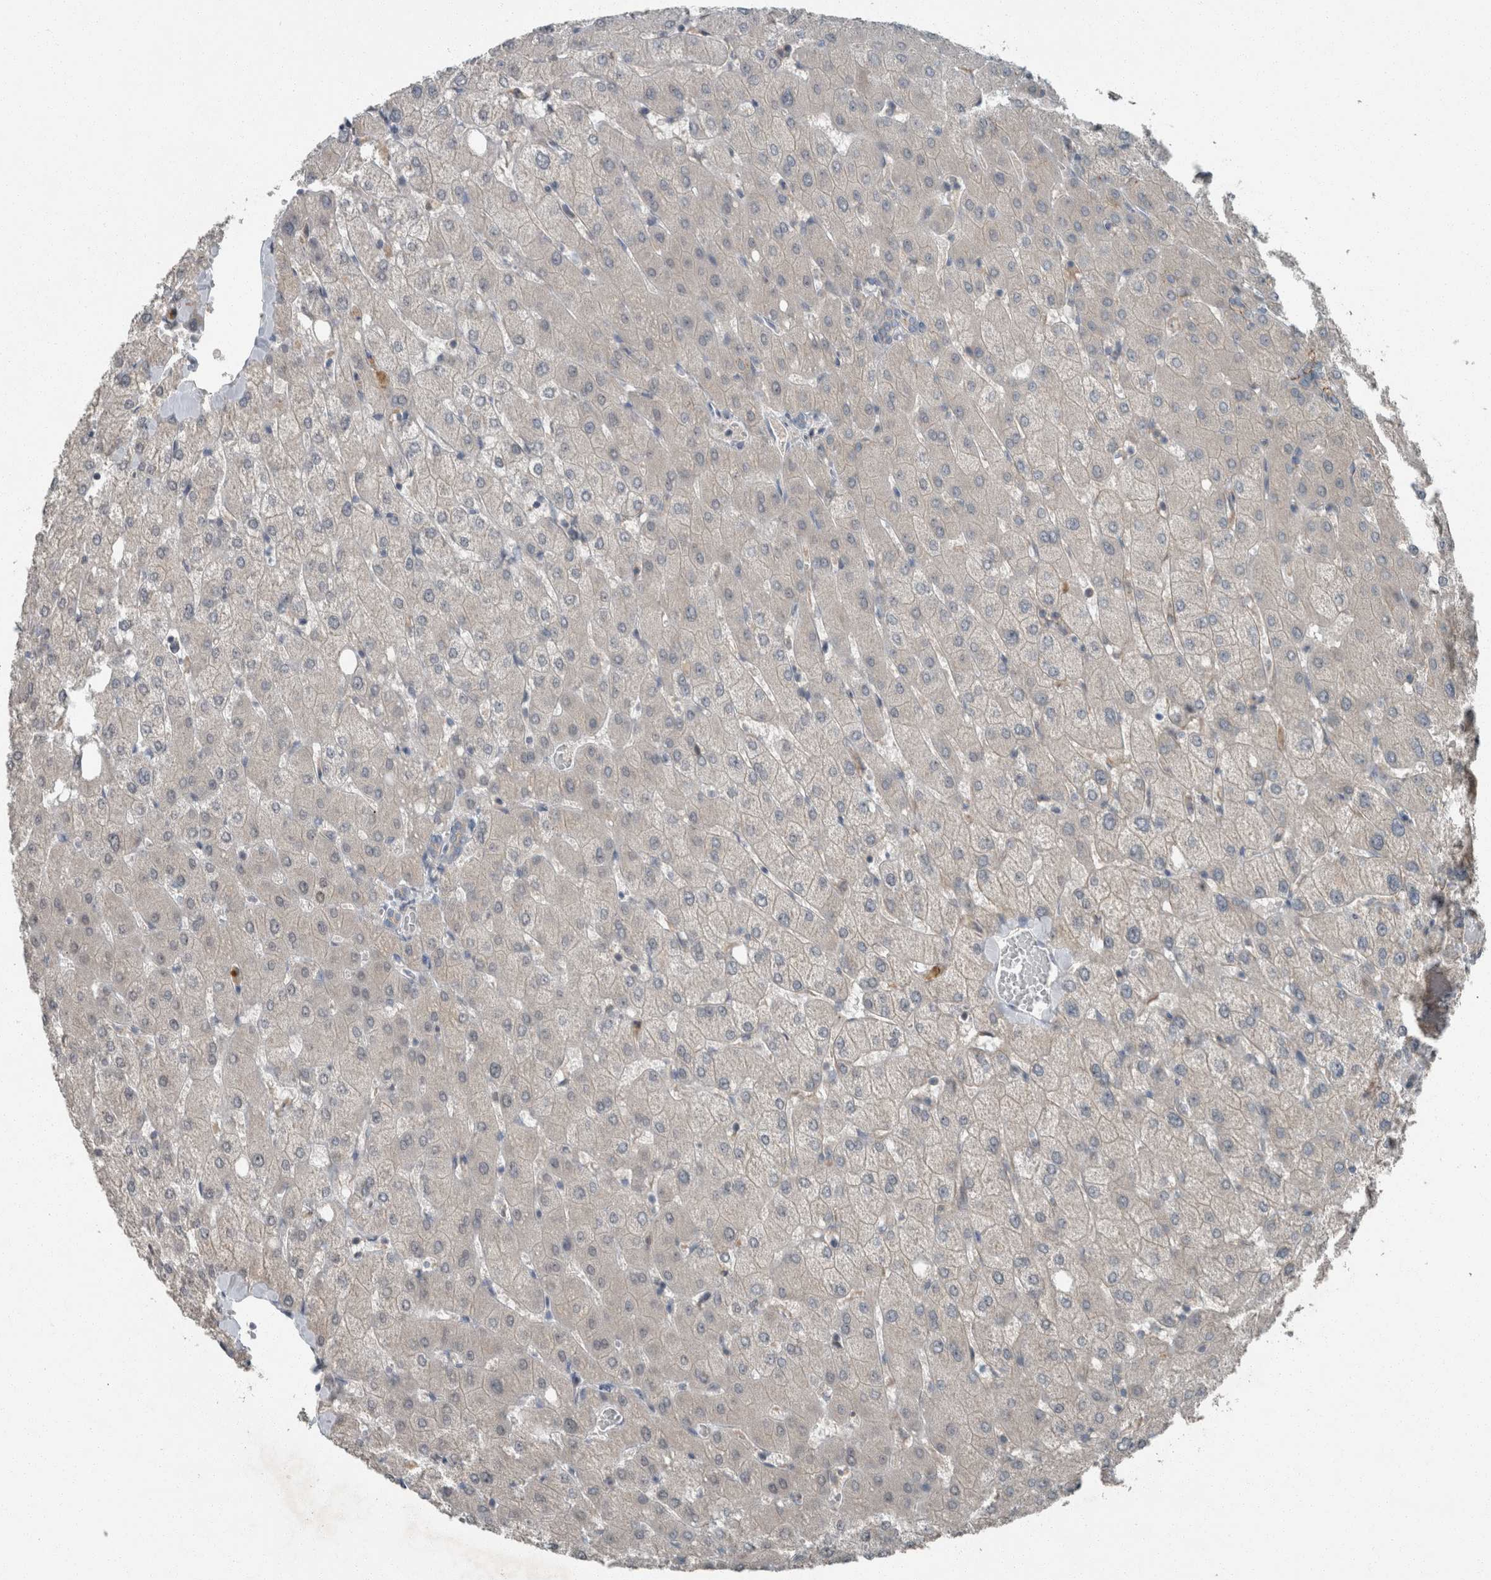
{"staining": {"intensity": "negative", "quantity": "none", "location": "none"}, "tissue": "liver", "cell_type": "Cholangiocytes", "image_type": "normal", "snomed": [{"axis": "morphology", "description": "Normal tissue, NOS"}, {"axis": "topography", "description": "Liver"}], "caption": "Immunohistochemical staining of unremarkable human liver reveals no significant staining in cholangiocytes. The staining was performed using DAB to visualize the protein expression in brown, while the nuclei were stained in blue with hematoxylin (Magnification: 20x).", "gene": "KNTC1", "patient": {"sex": "female", "age": 54}}